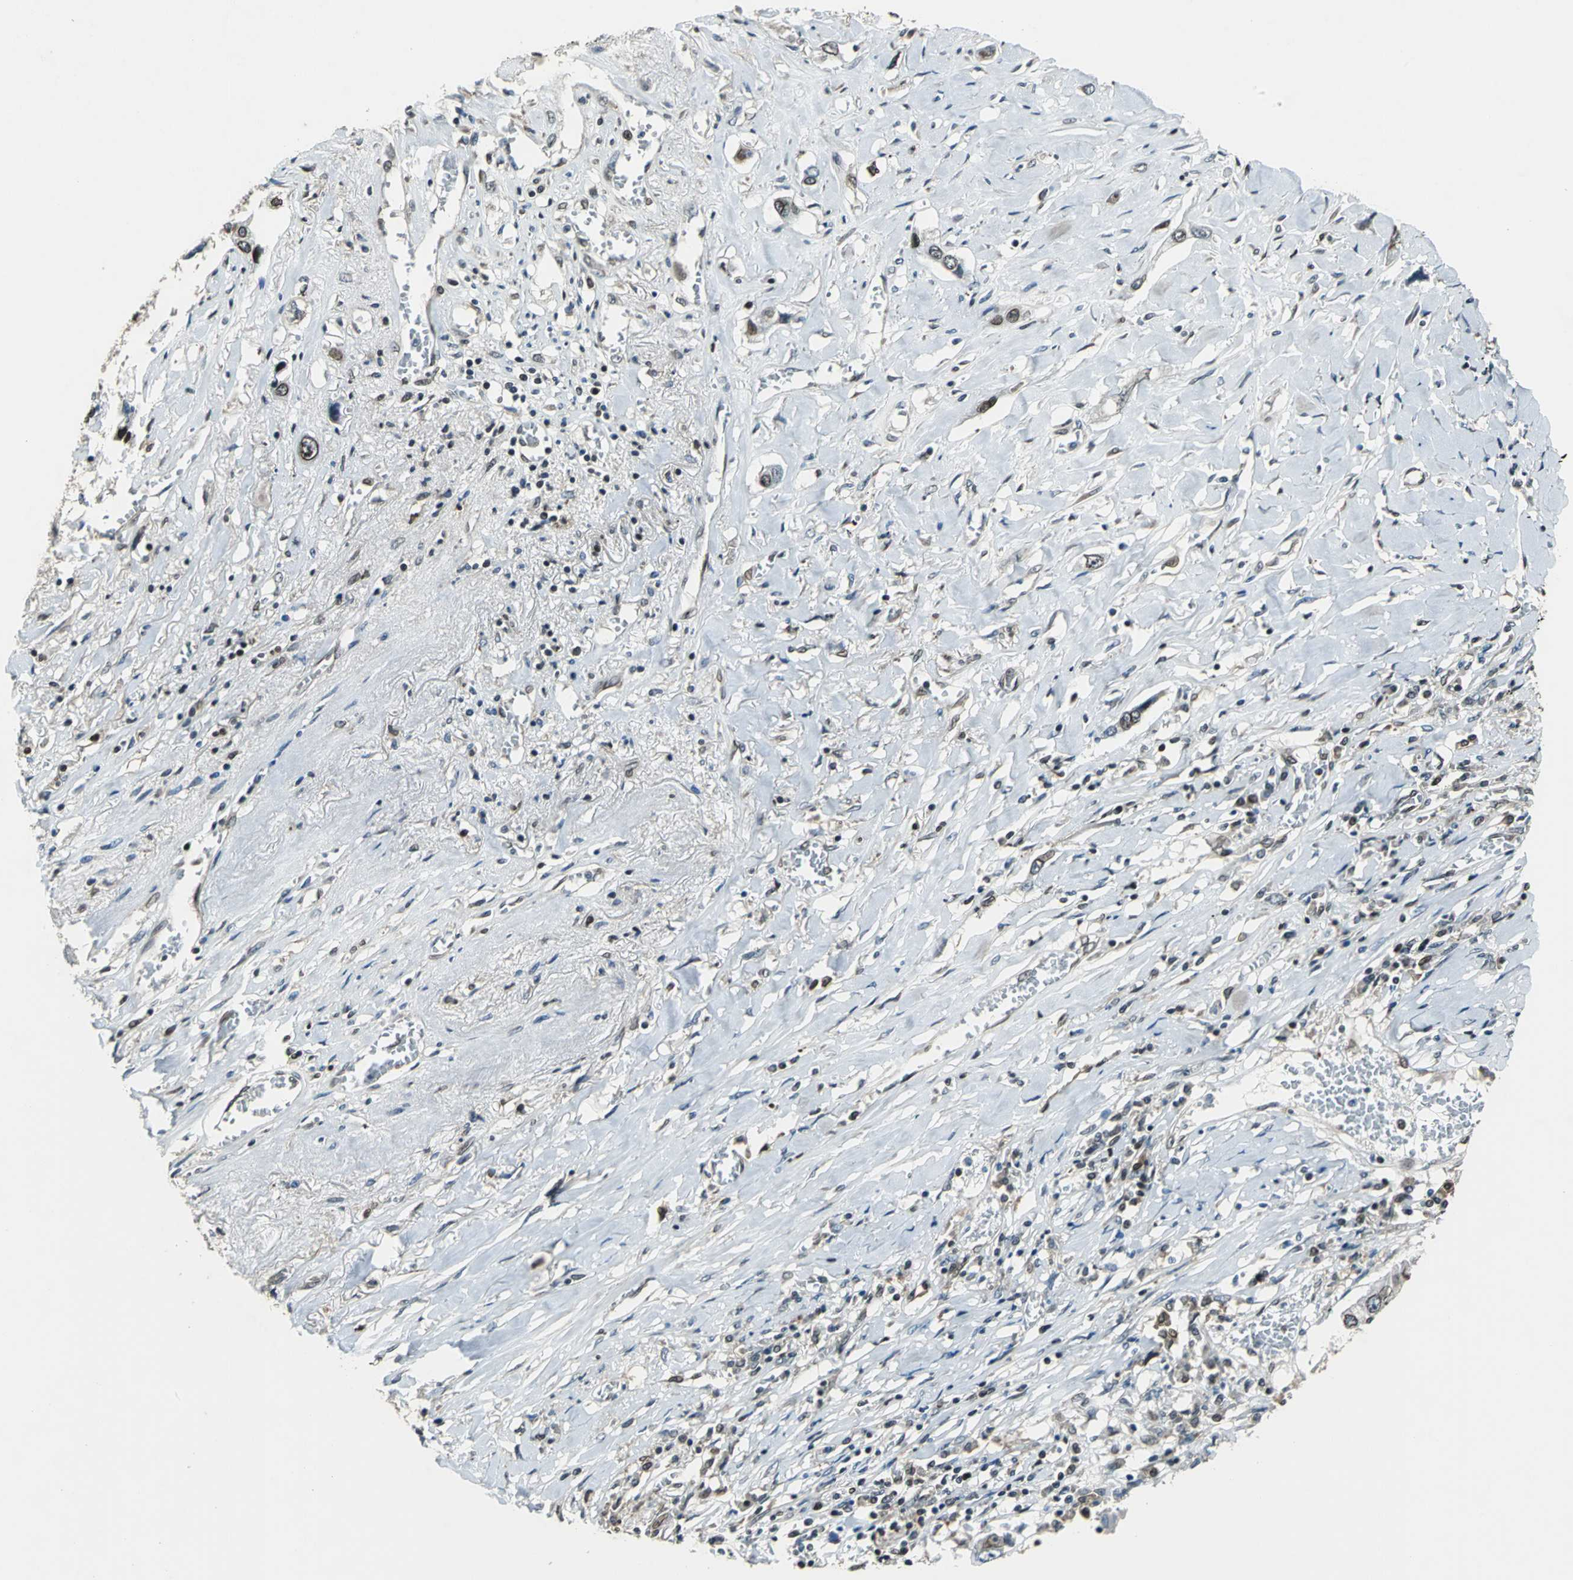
{"staining": {"intensity": "moderate", "quantity": ">75%", "location": "cytoplasmic/membranous,nuclear"}, "tissue": "lung cancer", "cell_type": "Tumor cells", "image_type": "cancer", "snomed": [{"axis": "morphology", "description": "Squamous cell carcinoma, NOS"}, {"axis": "topography", "description": "Lung"}], "caption": "Squamous cell carcinoma (lung) was stained to show a protein in brown. There is medium levels of moderate cytoplasmic/membranous and nuclear staining in about >75% of tumor cells. The protein is stained brown, and the nuclei are stained in blue (DAB IHC with brightfield microscopy, high magnification).", "gene": "BRIP1", "patient": {"sex": "male", "age": 71}}